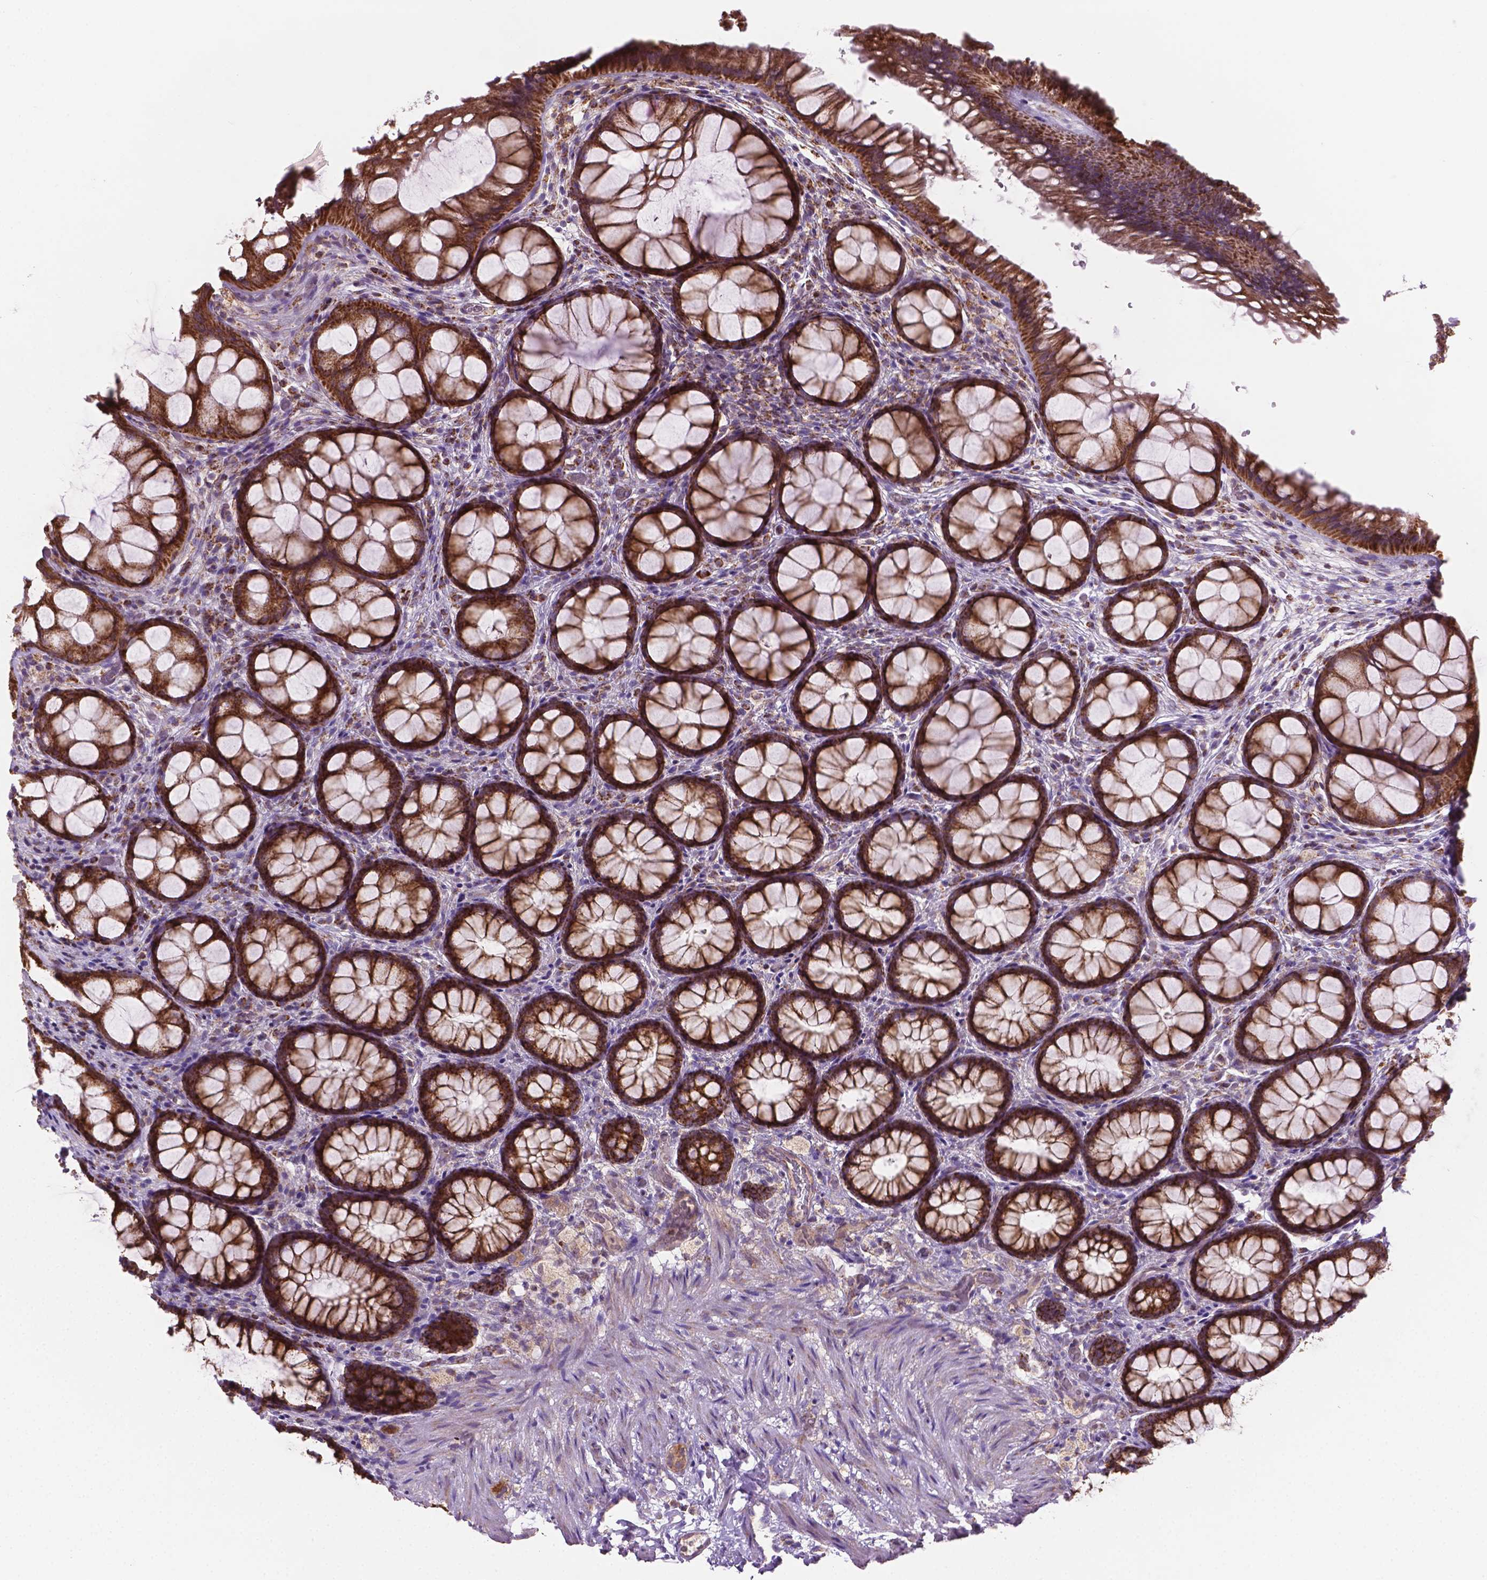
{"staining": {"intensity": "strong", "quantity": ">75%", "location": "cytoplasmic/membranous"}, "tissue": "rectum", "cell_type": "Glandular cells", "image_type": "normal", "snomed": [{"axis": "morphology", "description": "Normal tissue, NOS"}, {"axis": "topography", "description": "Rectum"}], "caption": "Immunohistochemistry of normal human rectum reveals high levels of strong cytoplasmic/membranous staining in approximately >75% of glandular cells. The staining was performed using DAB (3,3'-diaminobenzidine) to visualize the protein expression in brown, while the nuclei were stained in blue with hematoxylin (Magnification: 20x).", "gene": "PIBF1", "patient": {"sex": "female", "age": 62}}